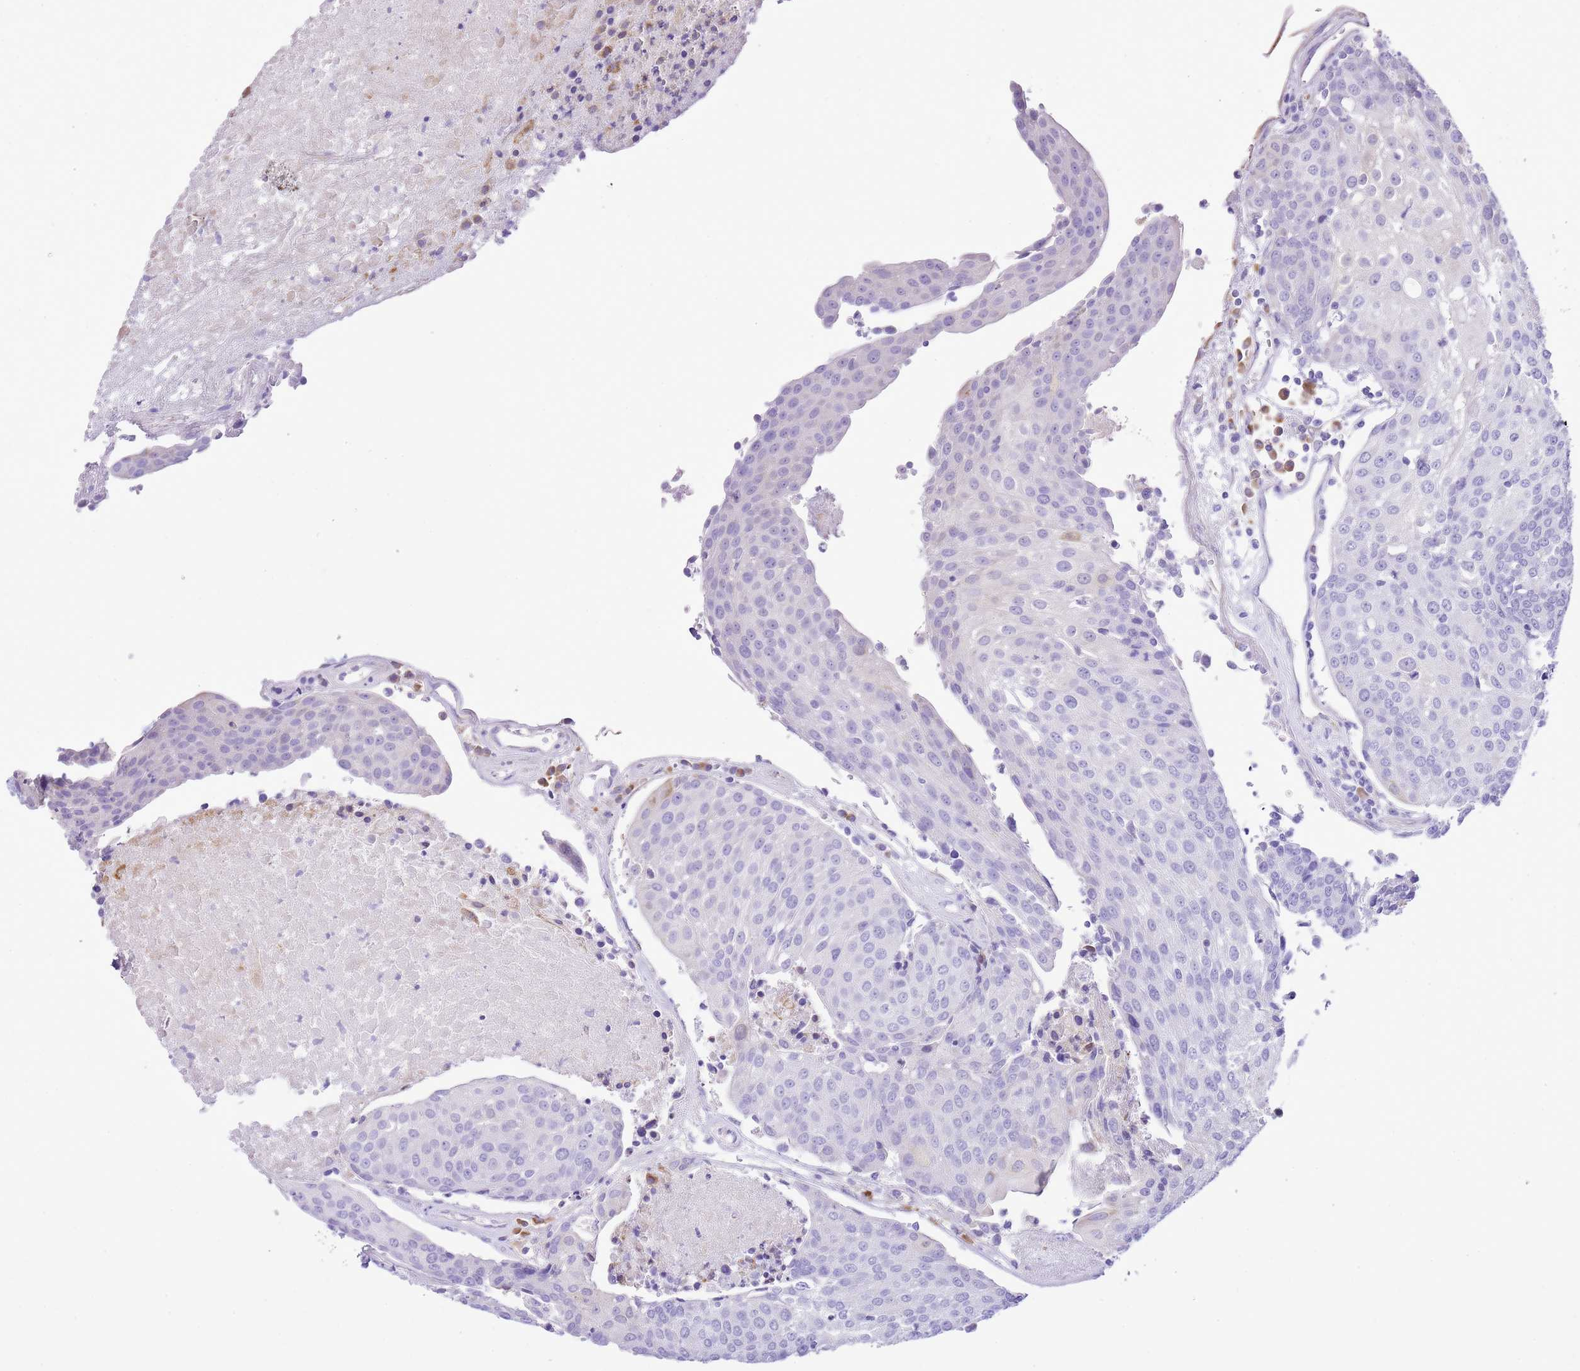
{"staining": {"intensity": "negative", "quantity": "none", "location": "none"}, "tissue": "urothelial cancer", "cell_type": "Tumor cells", "image_type": "cancer", "snomed": [{"axis": "morphology", "description": "Urothelial carcinoma, High grade"}, {"axis": "topography", "description": "Urinary bladder"}], "caption": "This is a histopathology image of immunohistochemistry staining of high-grade urothelial carcinoma, which shows no expression in tumor cells.", "gene": "AAR2", "patient": {"sex": "female", "age": 85}}